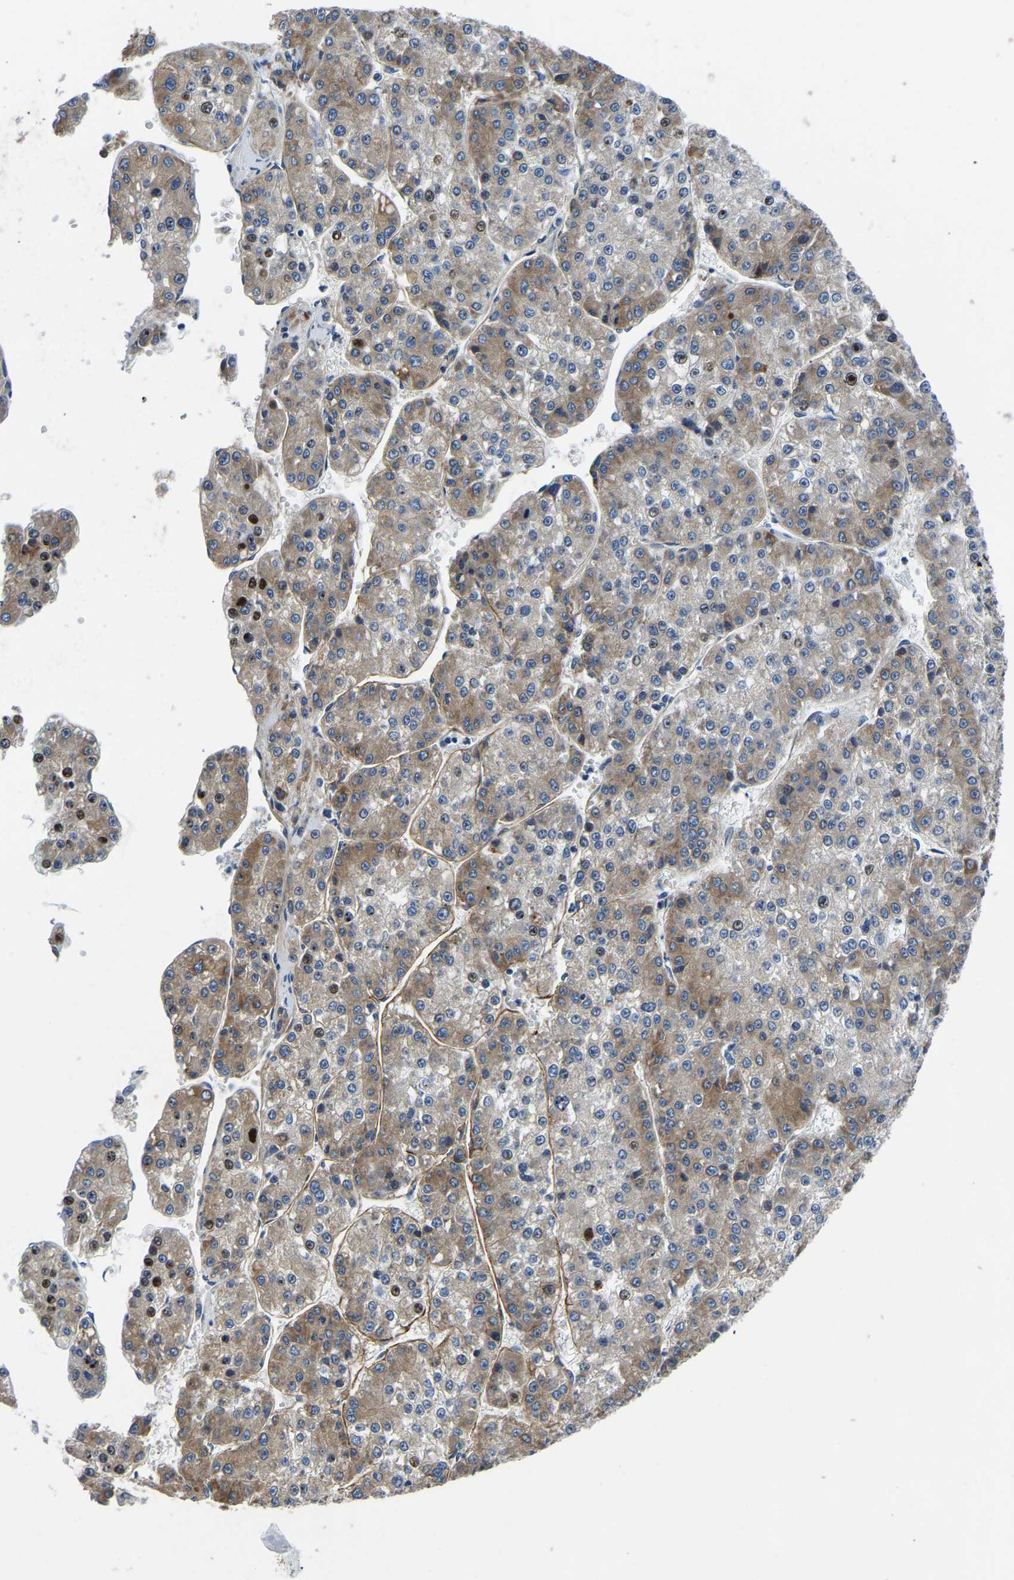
{"staining": {"intensity": "moderate", "quantity": "25%-75%", "location": "cytoplasmic/membranous"}, "tissue": "liver cancer", "cell_type": "Tumor cells", "image_type": "cancer", "snomed": [{"axis": "morphology", "description": "Carcinoma, Hepatocellular, NOS"}, {"axis": "topography", "description": "Liver"}], "caption": "There is medium levels of moderate cytoplasmic/membranous positivity in tumor cells of liver cancer (hepatocellular carcinoma), as demonstrated by immunohistochemical staining (brown color).", "gene": "LIAS", "patient": {"sex": "female", "age": 73}}